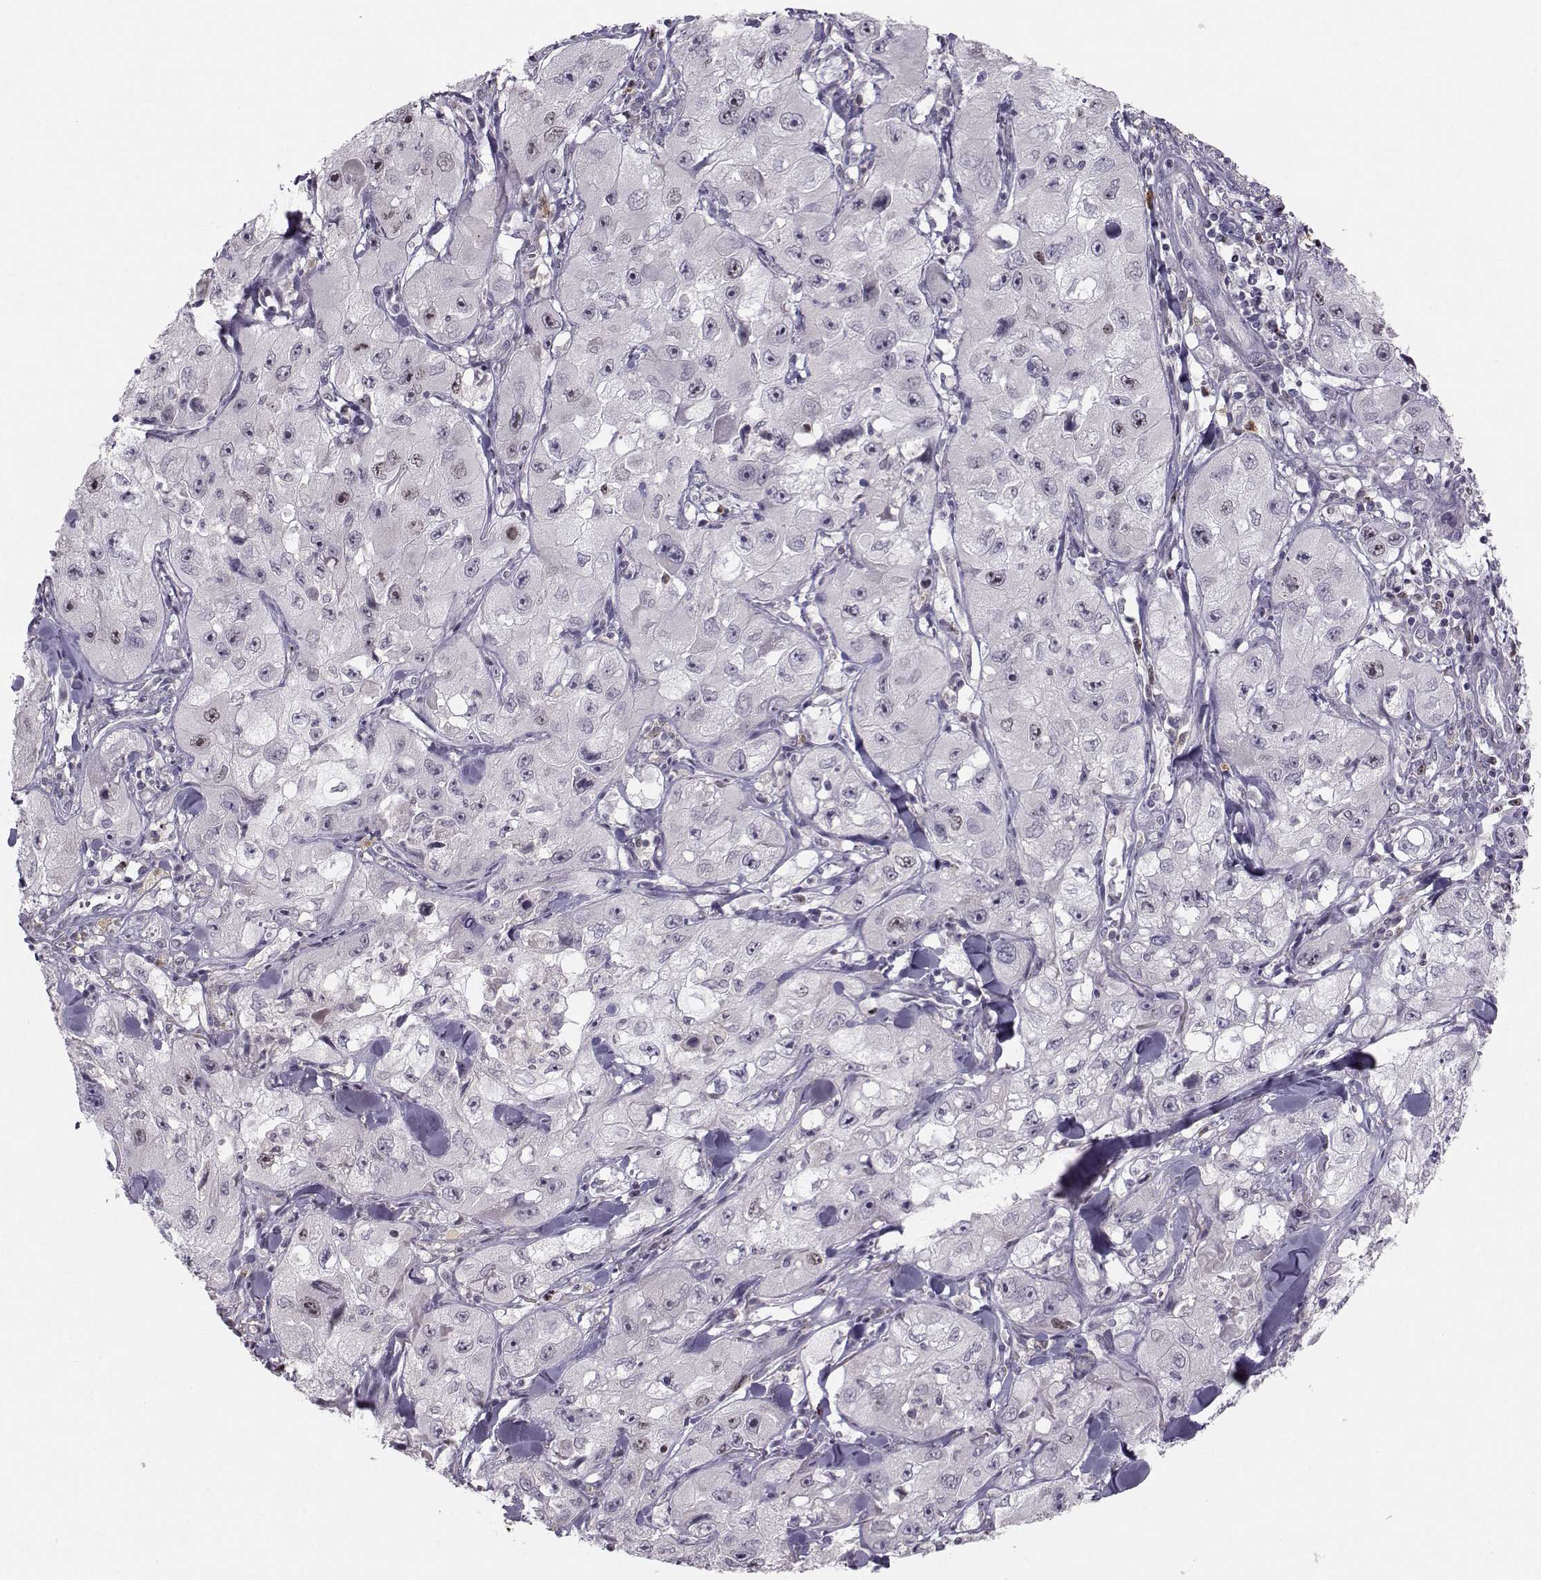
{"staining": {"intensity": "negative", "quantity": "none", "location": "none"}, "tissue": "skin cancer", "cell_type": "Tumor cells", "image_type": "cancer", "snomed": [{"axis": "morphology", "description": "Squamous cell carcinoma, NOS"}, {"axis": "topography", "description": "Skin"}, {"axis": "topography", "description": "Subcutis"}], "caption": "A photomicrograph of skin cancer (squamous cell carcinoma) stained for a protein demonstrates no brown staining in tumor cells.", "gene": "LRP8", "patient": {"sex": "male", "age": 73}}